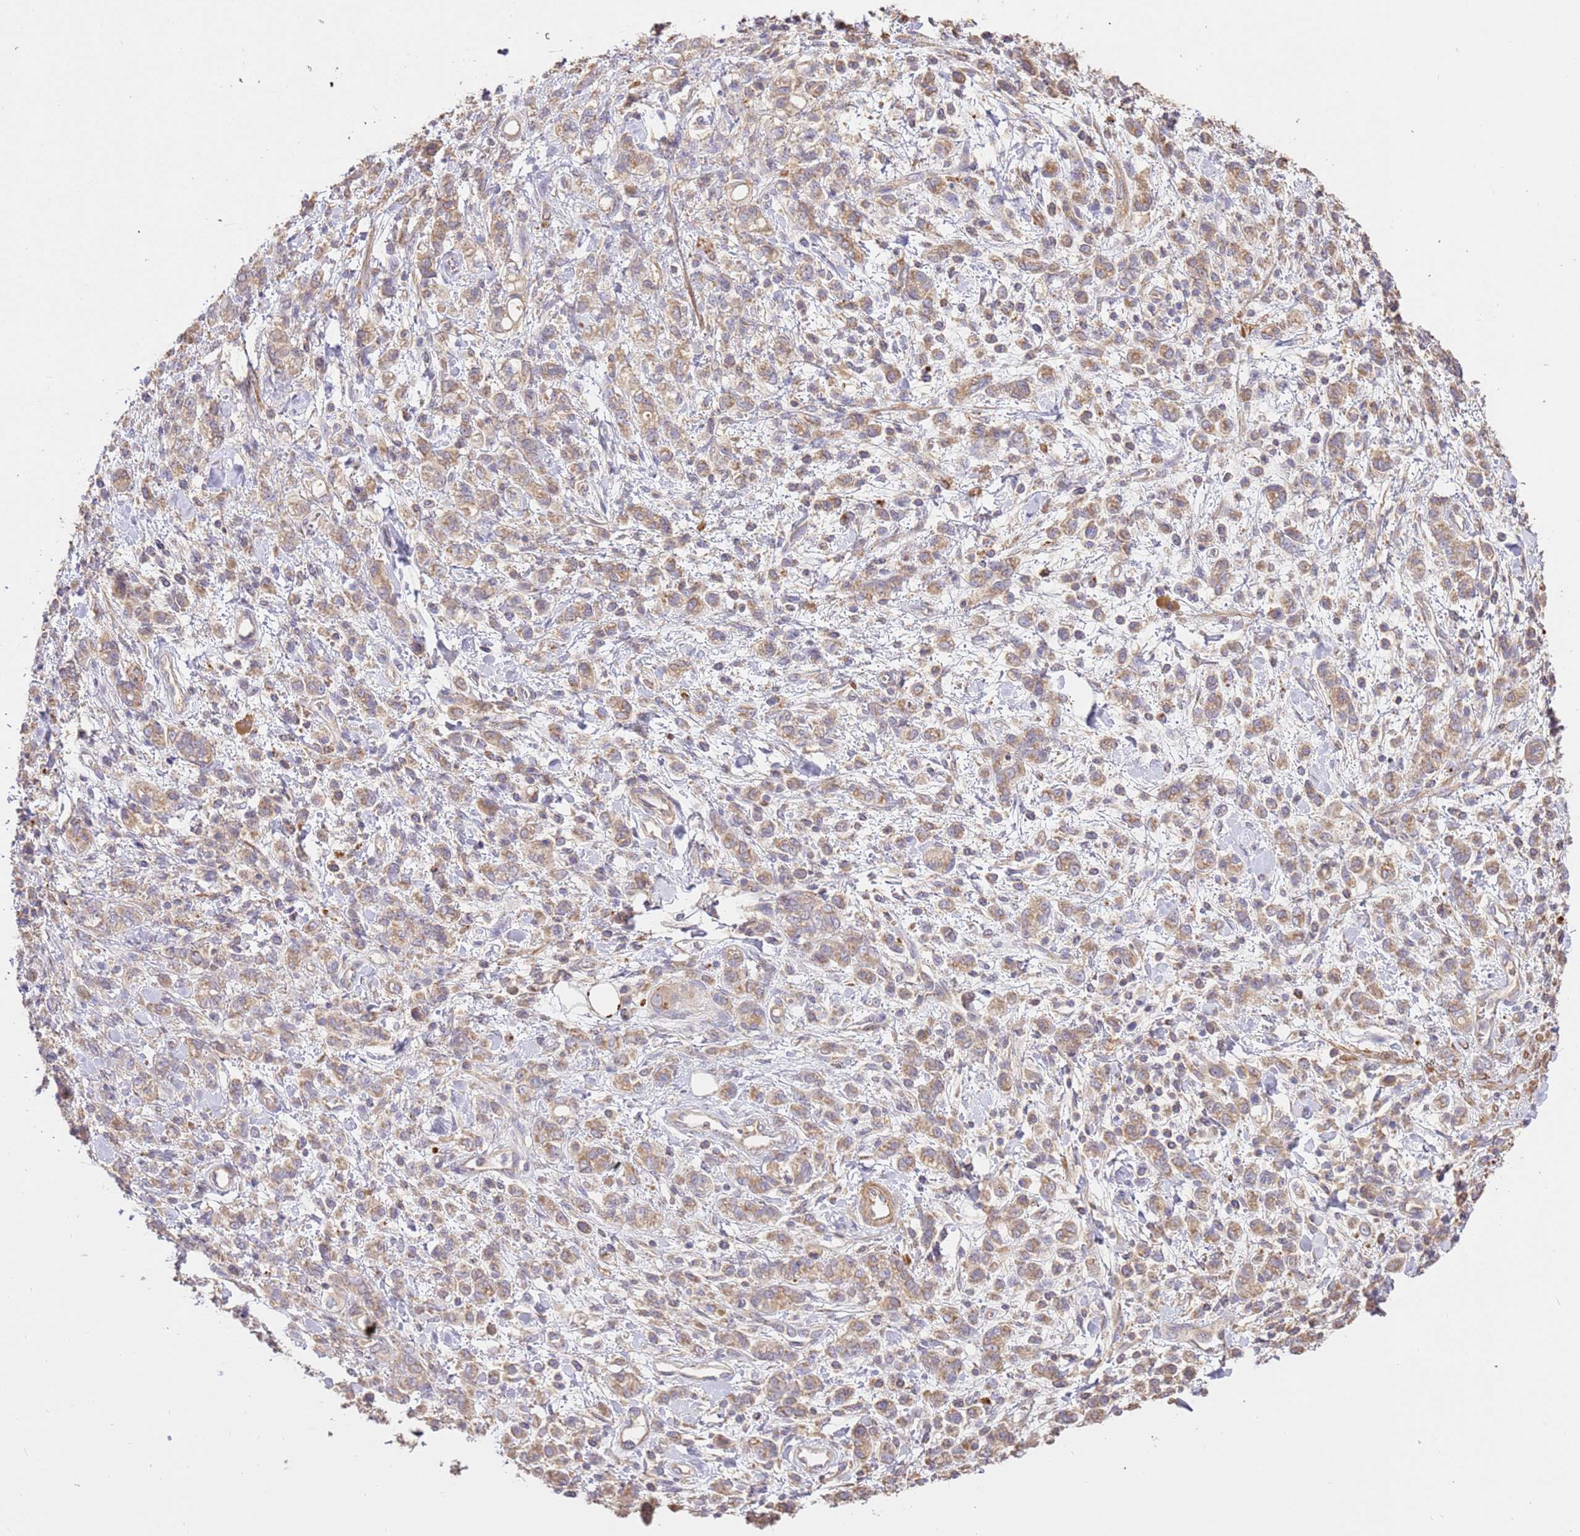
{"staining": {"intensity": "weak", "quantity": ">75%", "location": "cytoplasmic/membranous"}, "tissue": "stomach cancer", "cell_type": "Tumor cells", "image_type": "cancer", "snomed": [{"axis": "morphology", "description": "Adenocarcinoma, NOS"}, {"axis": "topography", "description": "Stomach"}], "caption": "Protein analysis of stomach cancer (adenocarcinoma) tissue shows weak cytoplasmic/membranous positivity in about >75% of tumor cells.", "gene": "CEP55", "patient": {"sex": "male", "age": 77}}